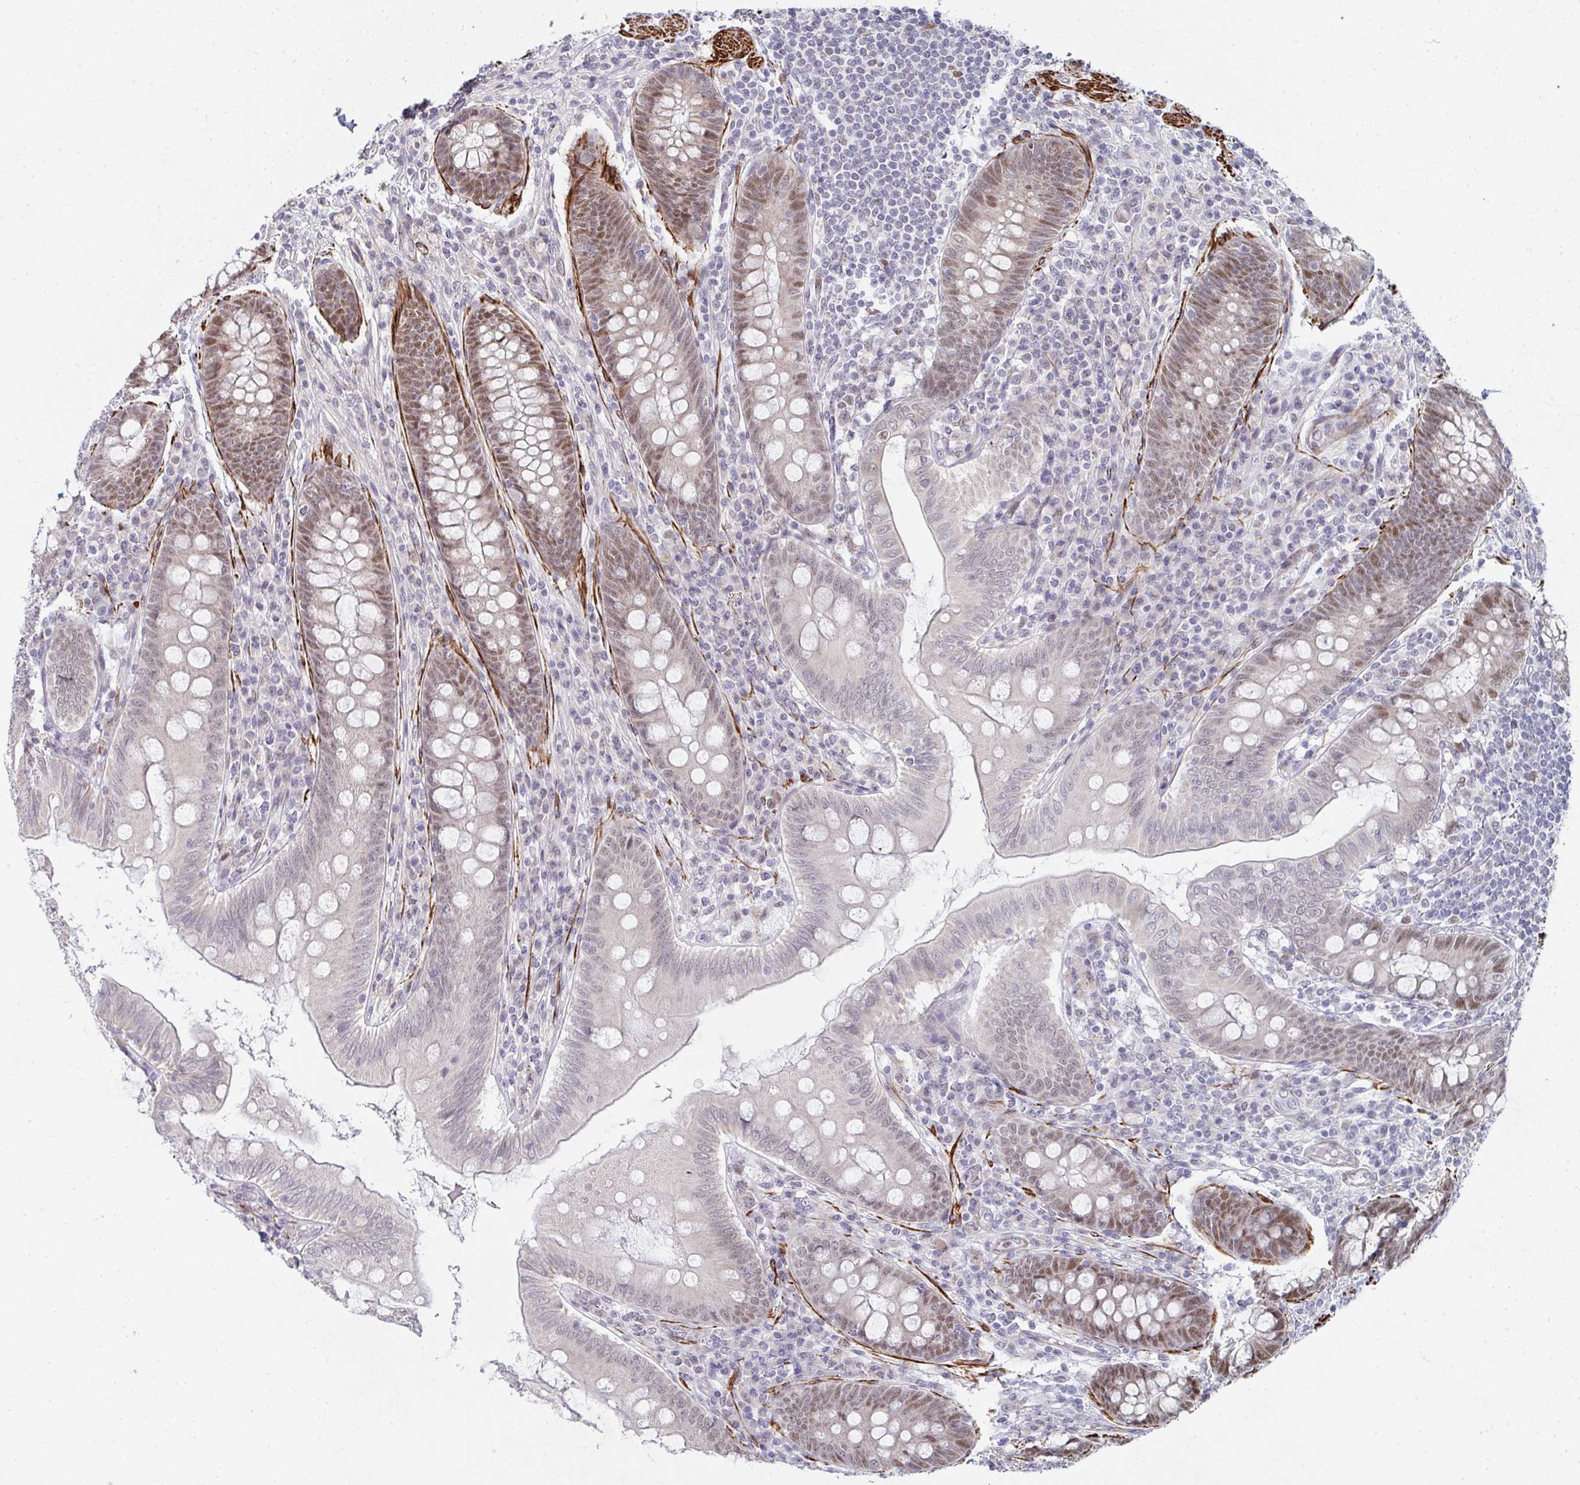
{"staining": {"intensity": "moderate", "quantity": "25%-75%", "location": "nuclear"}, "tissue": "appendix", "cell_type": "Glandular cells", "image_type": "normal", "snomed": [{"axis": "morphology", "description": "Normal tissue, NOS"}, {"axis": "topography", "description": "Appendix"}], "caption": "Approximately 25%-75% of glandular cells in unremarkable human appendix show moderate nuclear protein staining as visualized by brown immunohistochemical staining.", "gene": "GINS2", "patient": {"sex": "male", "age": 71}}